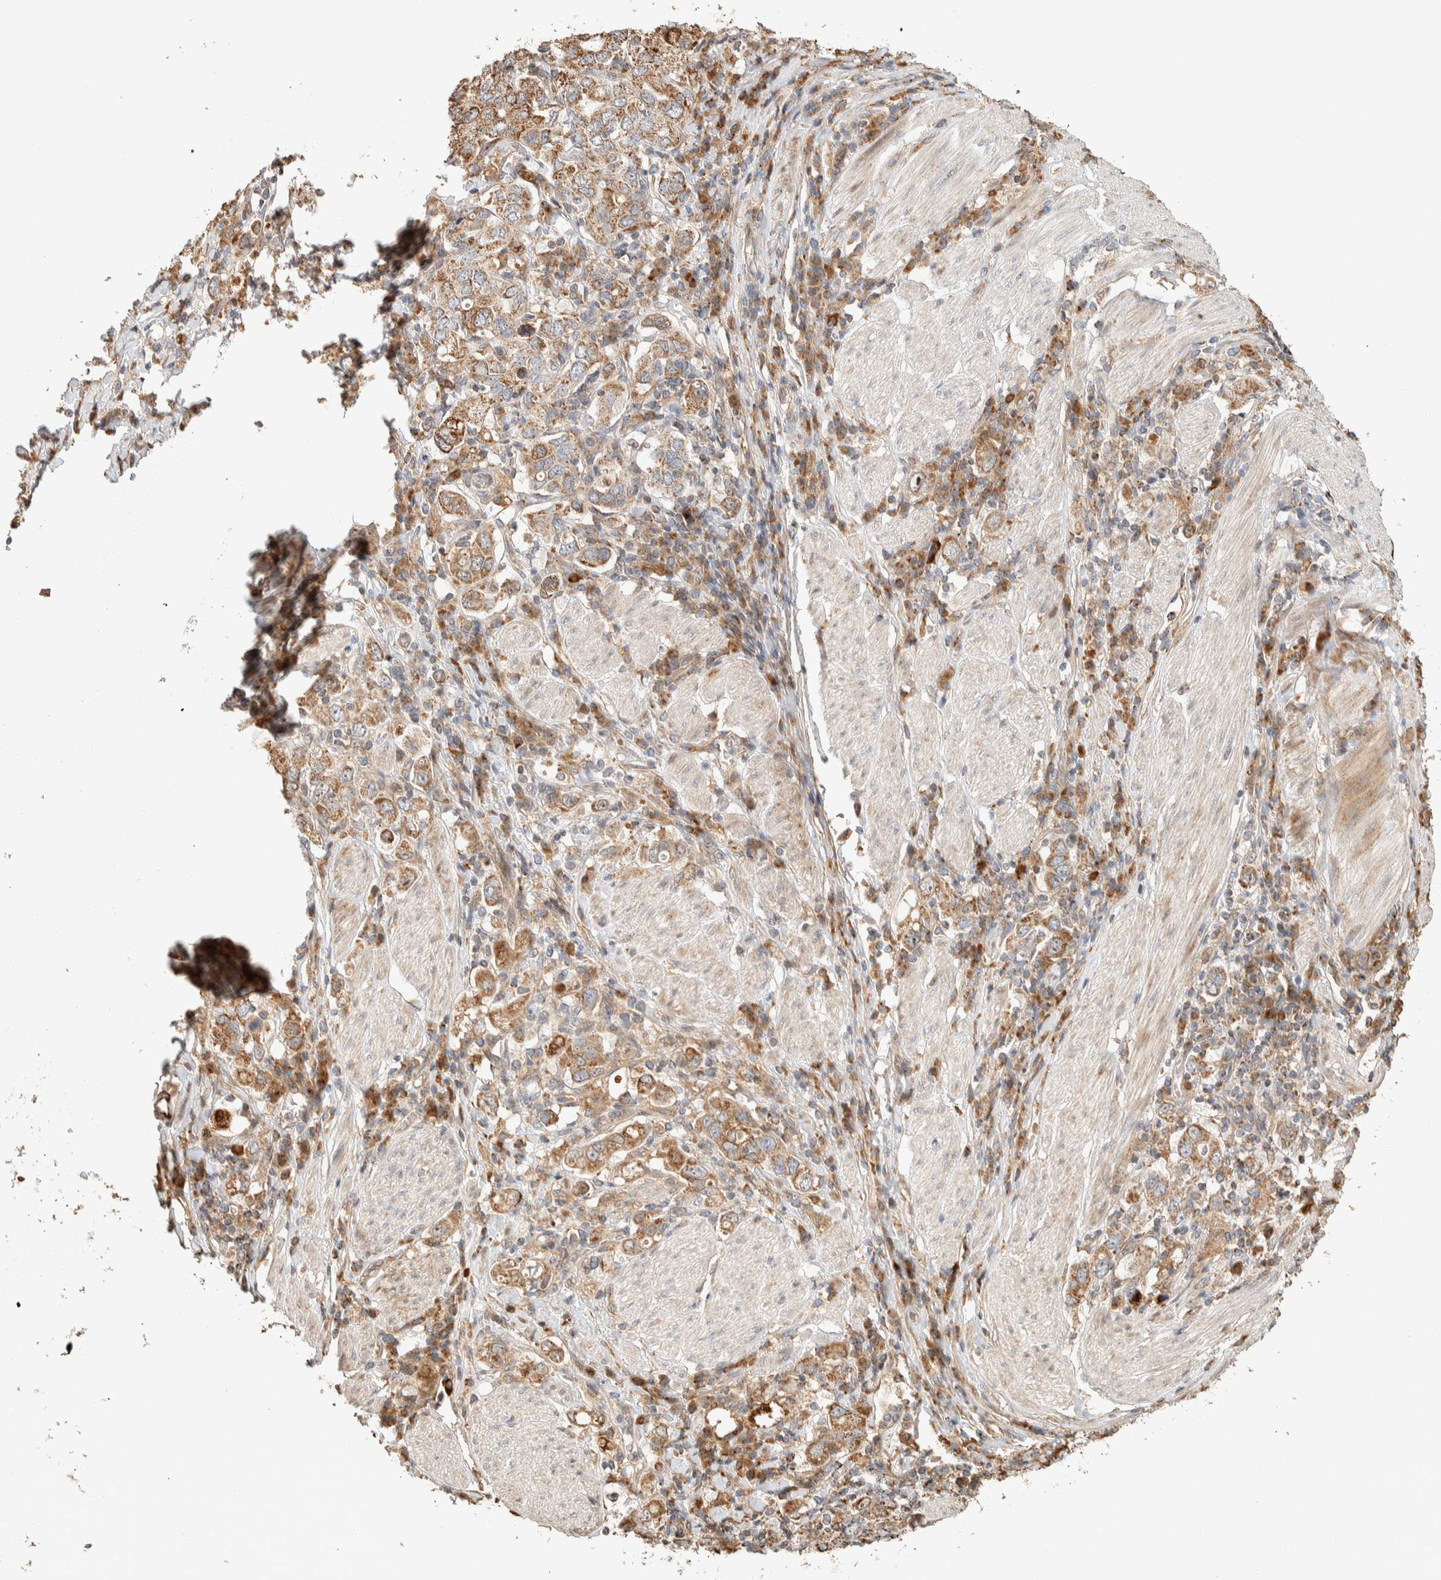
{"staining": {"intensity": "moderate", "quantity": ">75%", "location": "cytoplasmic/membranous"}, "tissue": "stomach cancer", "cell_type": "Tumor cells", "image_type": "cancer", "snomed": [{"axis": "morphology", "description": "Adenocarcinoma, NOS"}, {"axis": "topography", "description": "Stomach, upper"}], "caption": "This is an image of IHC staining of stomach cancer (adenocarcinoma), which shows moderate positivity in the cytoplasmic/membranous of tumor cells.", "gene": "KIF9", "patient": {"sex": "male", "age": 62}}